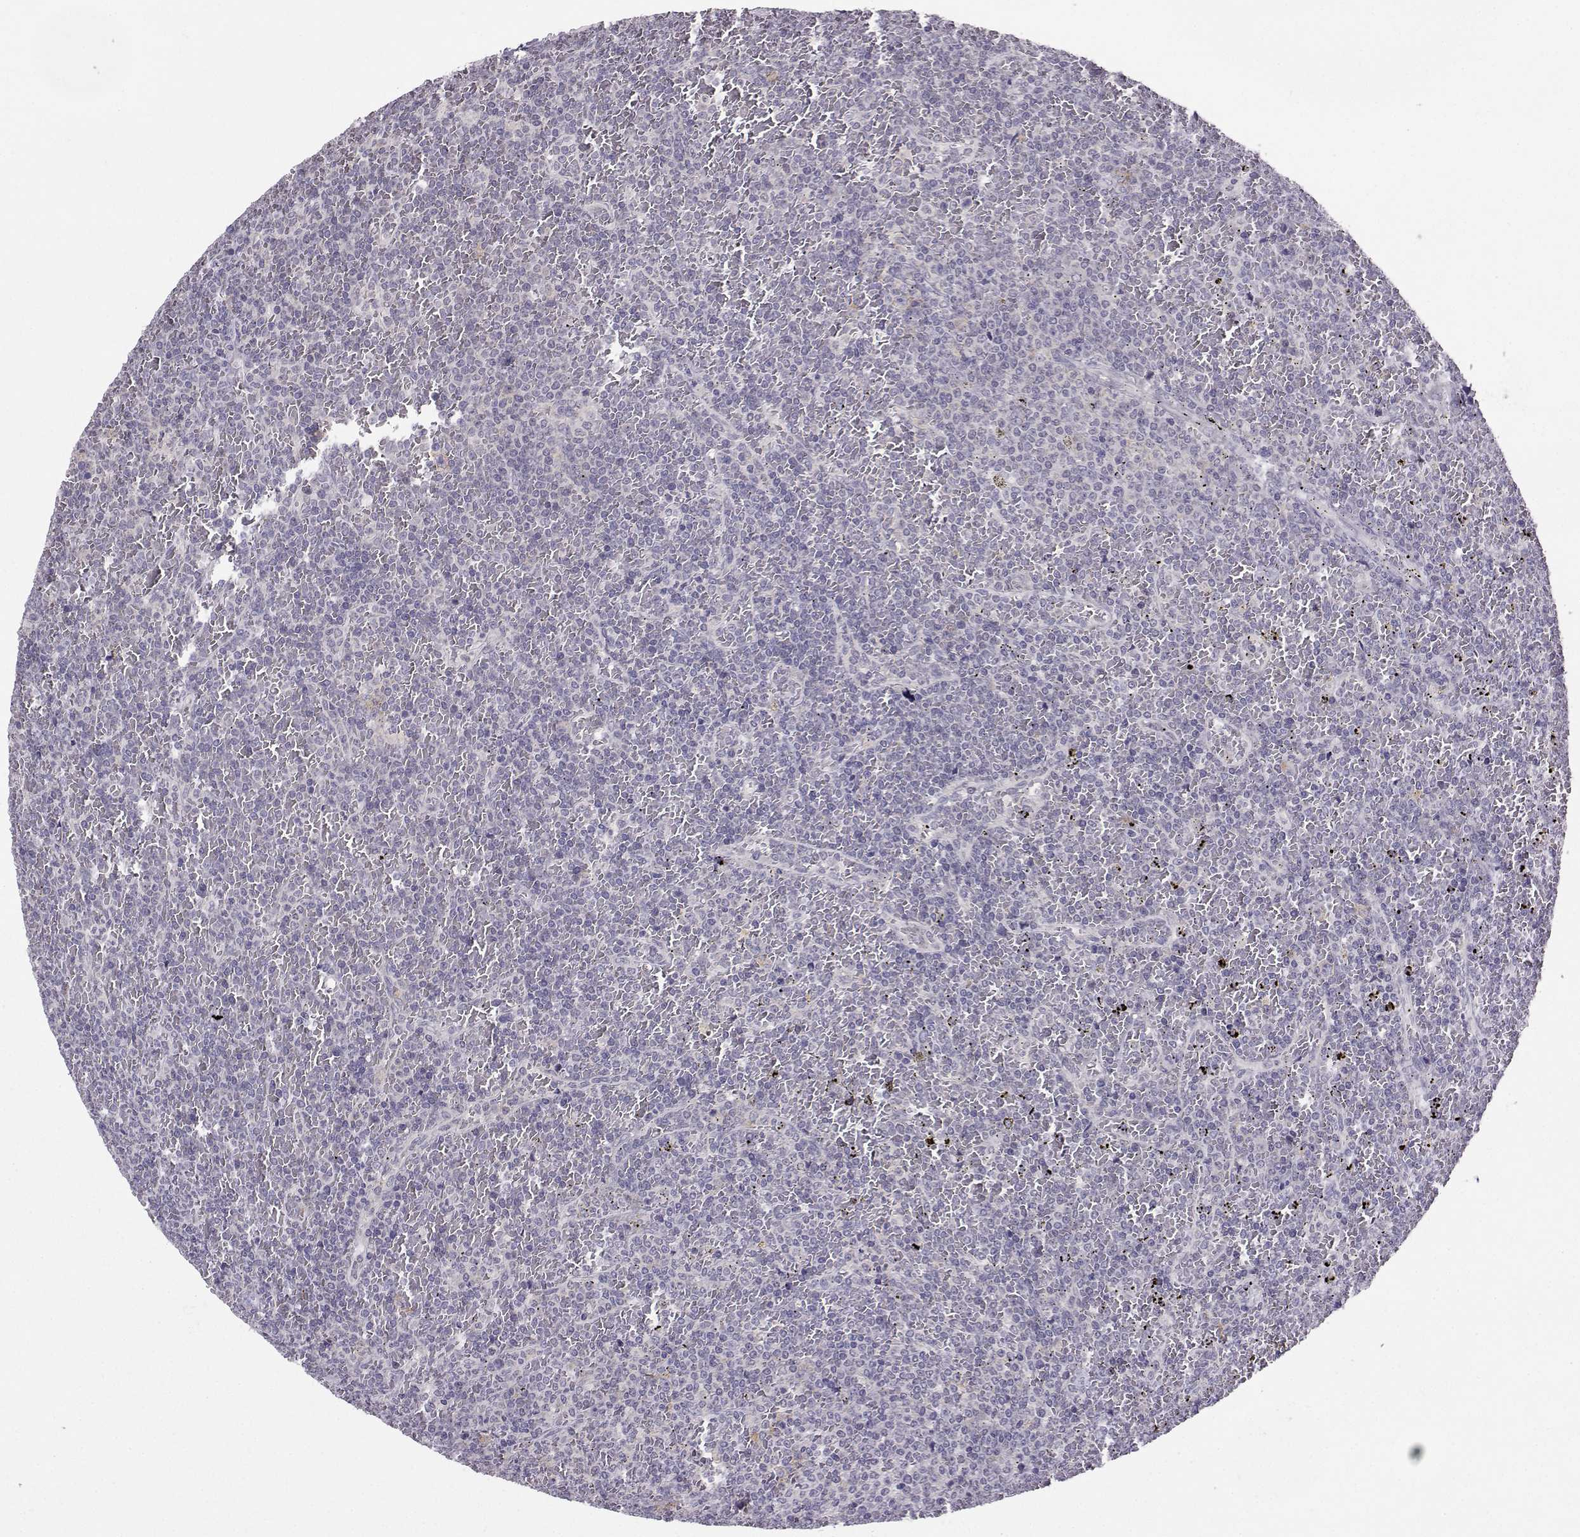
{"staining": {"intensity": "negative", "quantity": "none", "location": "none"}, "tissue": "lymphoma", "cell_type": "Tumor cells", "image_type": "cancer", "snomed": [{"axis": "morphology", "description": "Malignant lymphoma, non-Hodgkin's type, Low grade"}, {"axis": "topography", "description": "Spleen"}], "caption": "DAB (3,3'-diaminobenzidine) immunohistochemical staining of lymphoma displays no significant positivity in tumor cells.", "gene": "DDX20", "patient": {"sex": "female", "age": 77}}